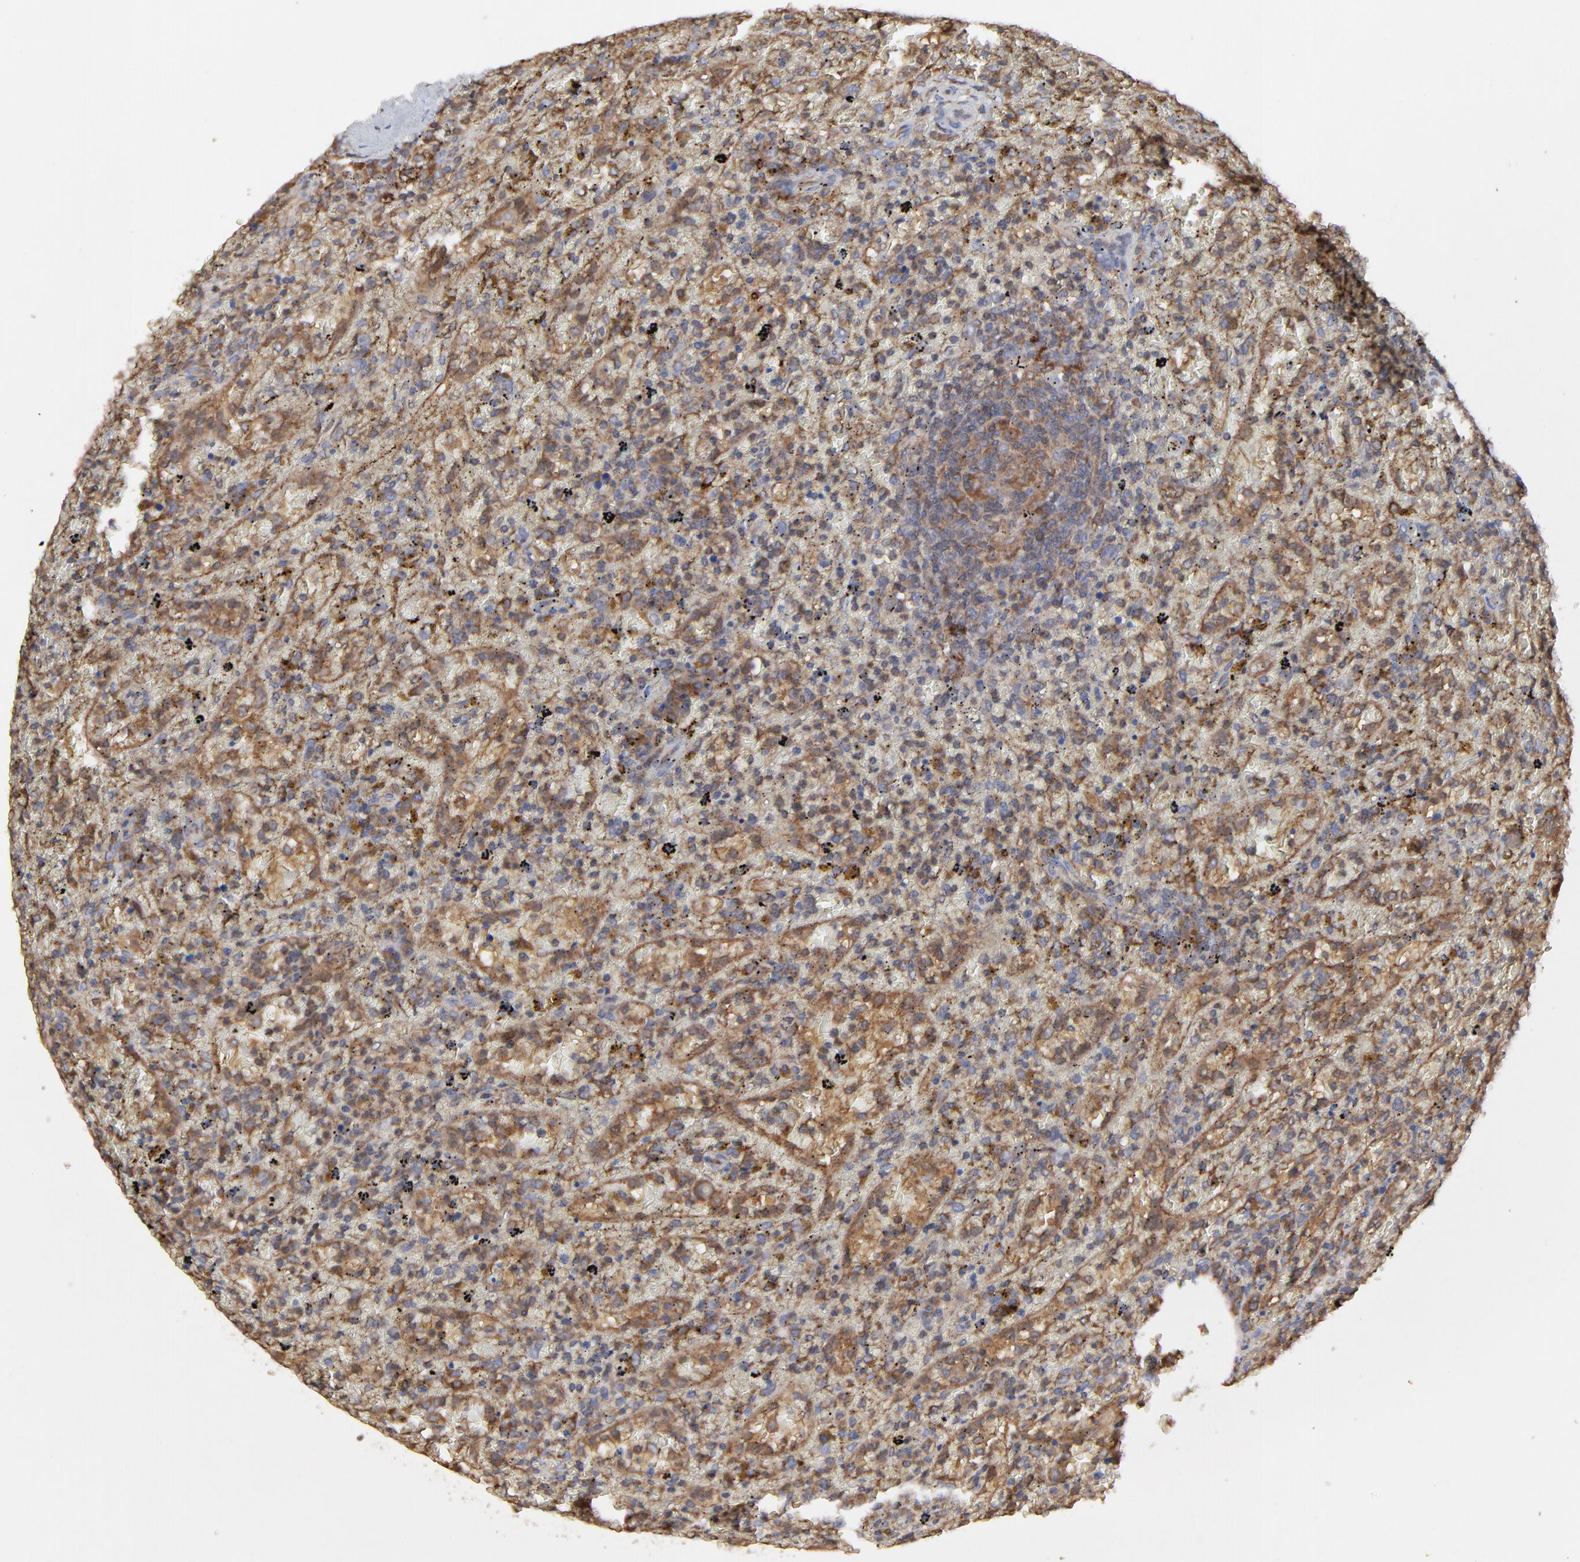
{"staining": {"intensity": "moderate", "quantity": ">75%", "location": "cytoplasmic/membranous"}, "tissue": "lymphoma", "cell_type": "Tumor cells", "image_type": "cancer", "snomed": [{"axis": "morphology", "description": "Malignant lymphoma, non-Hodgkin's type, High grade"}, {"axis": "topography", "description": "Spleen"}, {"axis": "topography", "description": "Lymph node"}], "caption": "A brown stain shows moderate cytoplasmic/membranous expression of a protein in human lymphoma tumor cells. (DAB (3,3'-diaminobenzidine) IHC, brown staining for protein, blue staining for nuclei).", "gene": "RAB9A", "patient": {"sex": "female", "age": 70}}